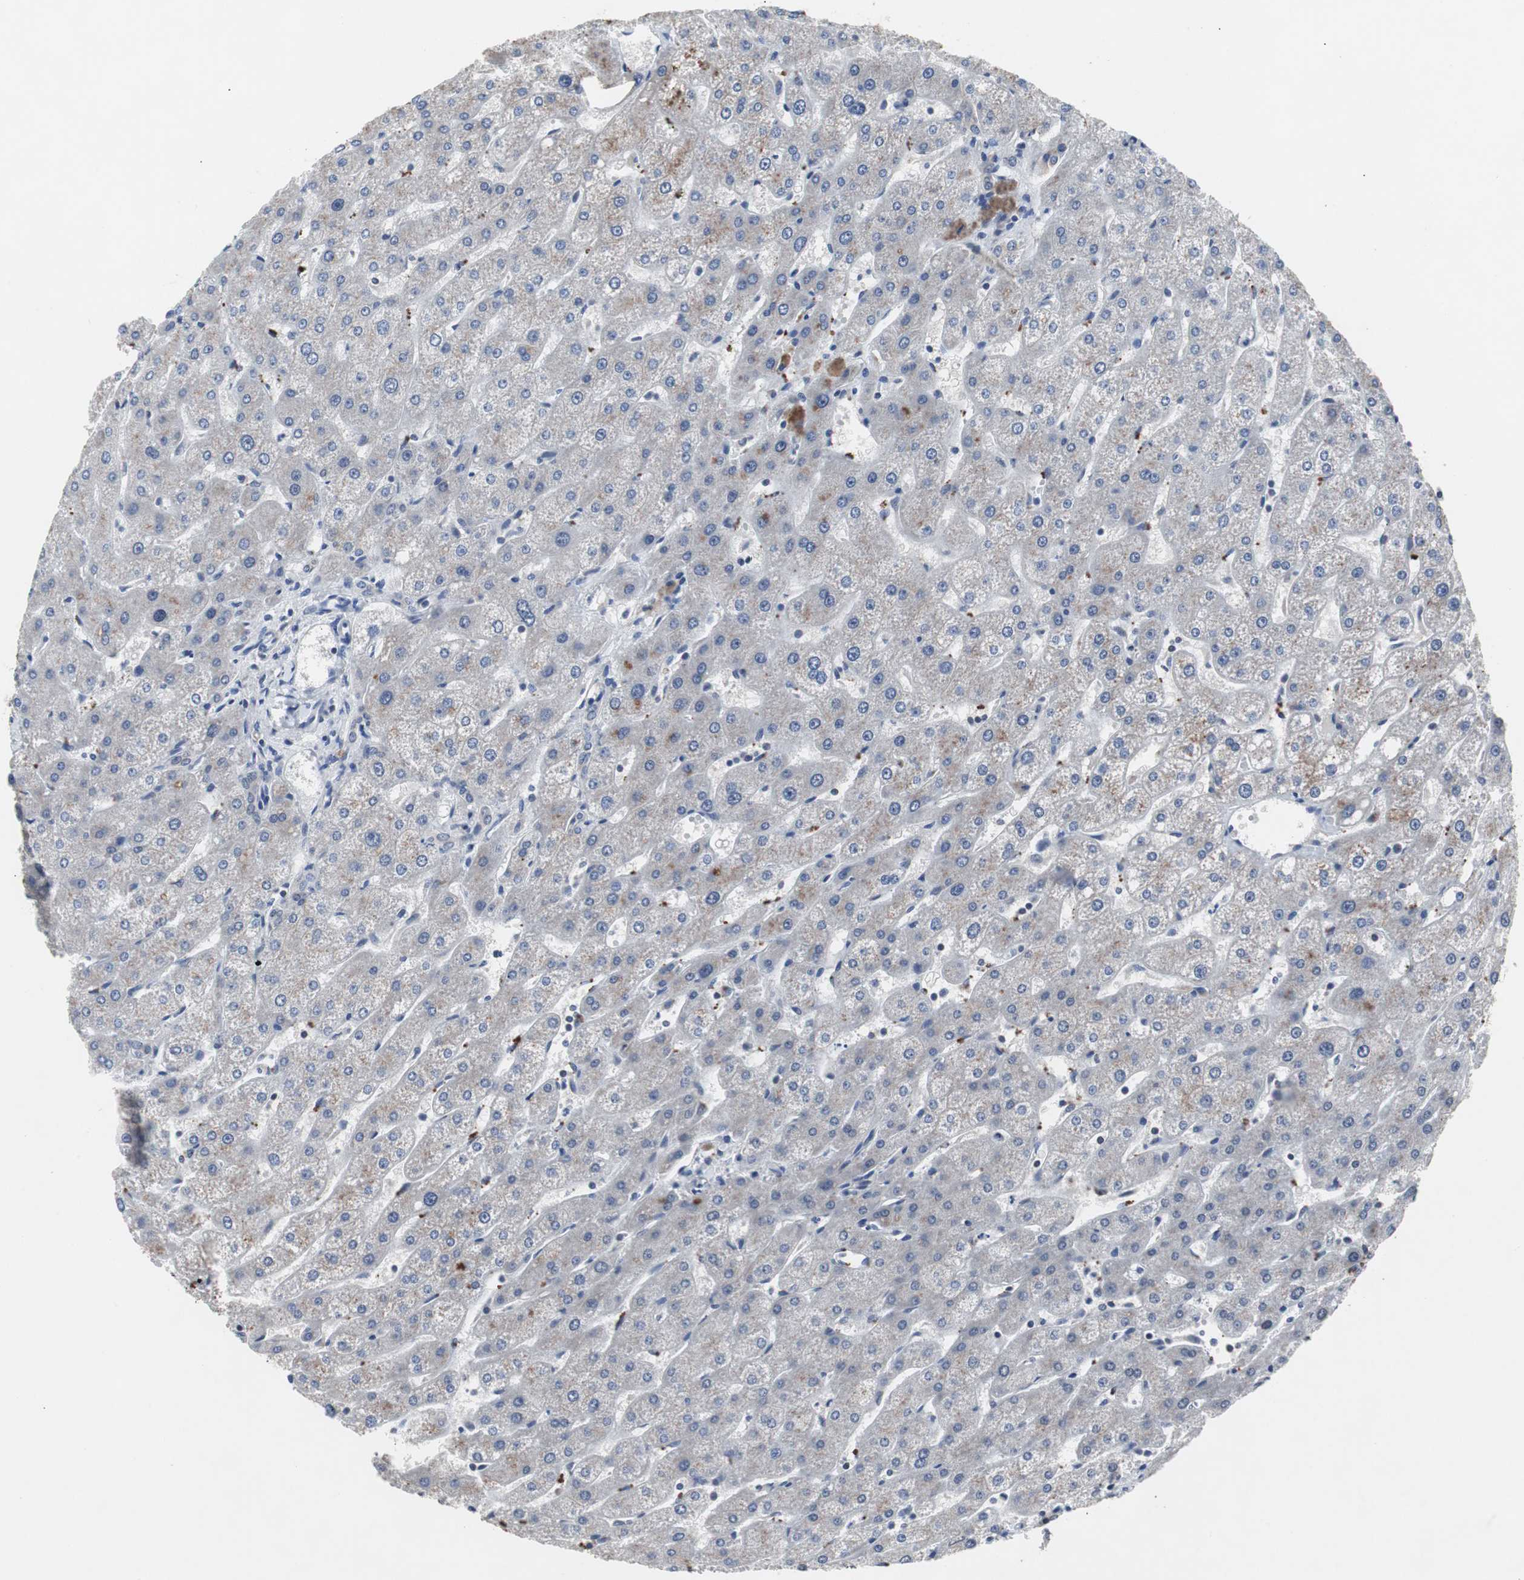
{"staining": {"intensity": "negative", "quantity": "none", "location": "none"}, "tissue": "liver", "cell_type": "Cholangiocytes", "image_type": "normal", "snomed": [{"axis": "morphology", "description": "Normal tissue, NOS"}, {"axis": "topography", "description": "Liver"}], "caption": "High power microscopy image of an IHC photomicrograph of unremarkable liver, revealing no significant positivity in cholangiocytes.", "gene": "RBM47", "patient": {"sex": "male", "age": 67}}